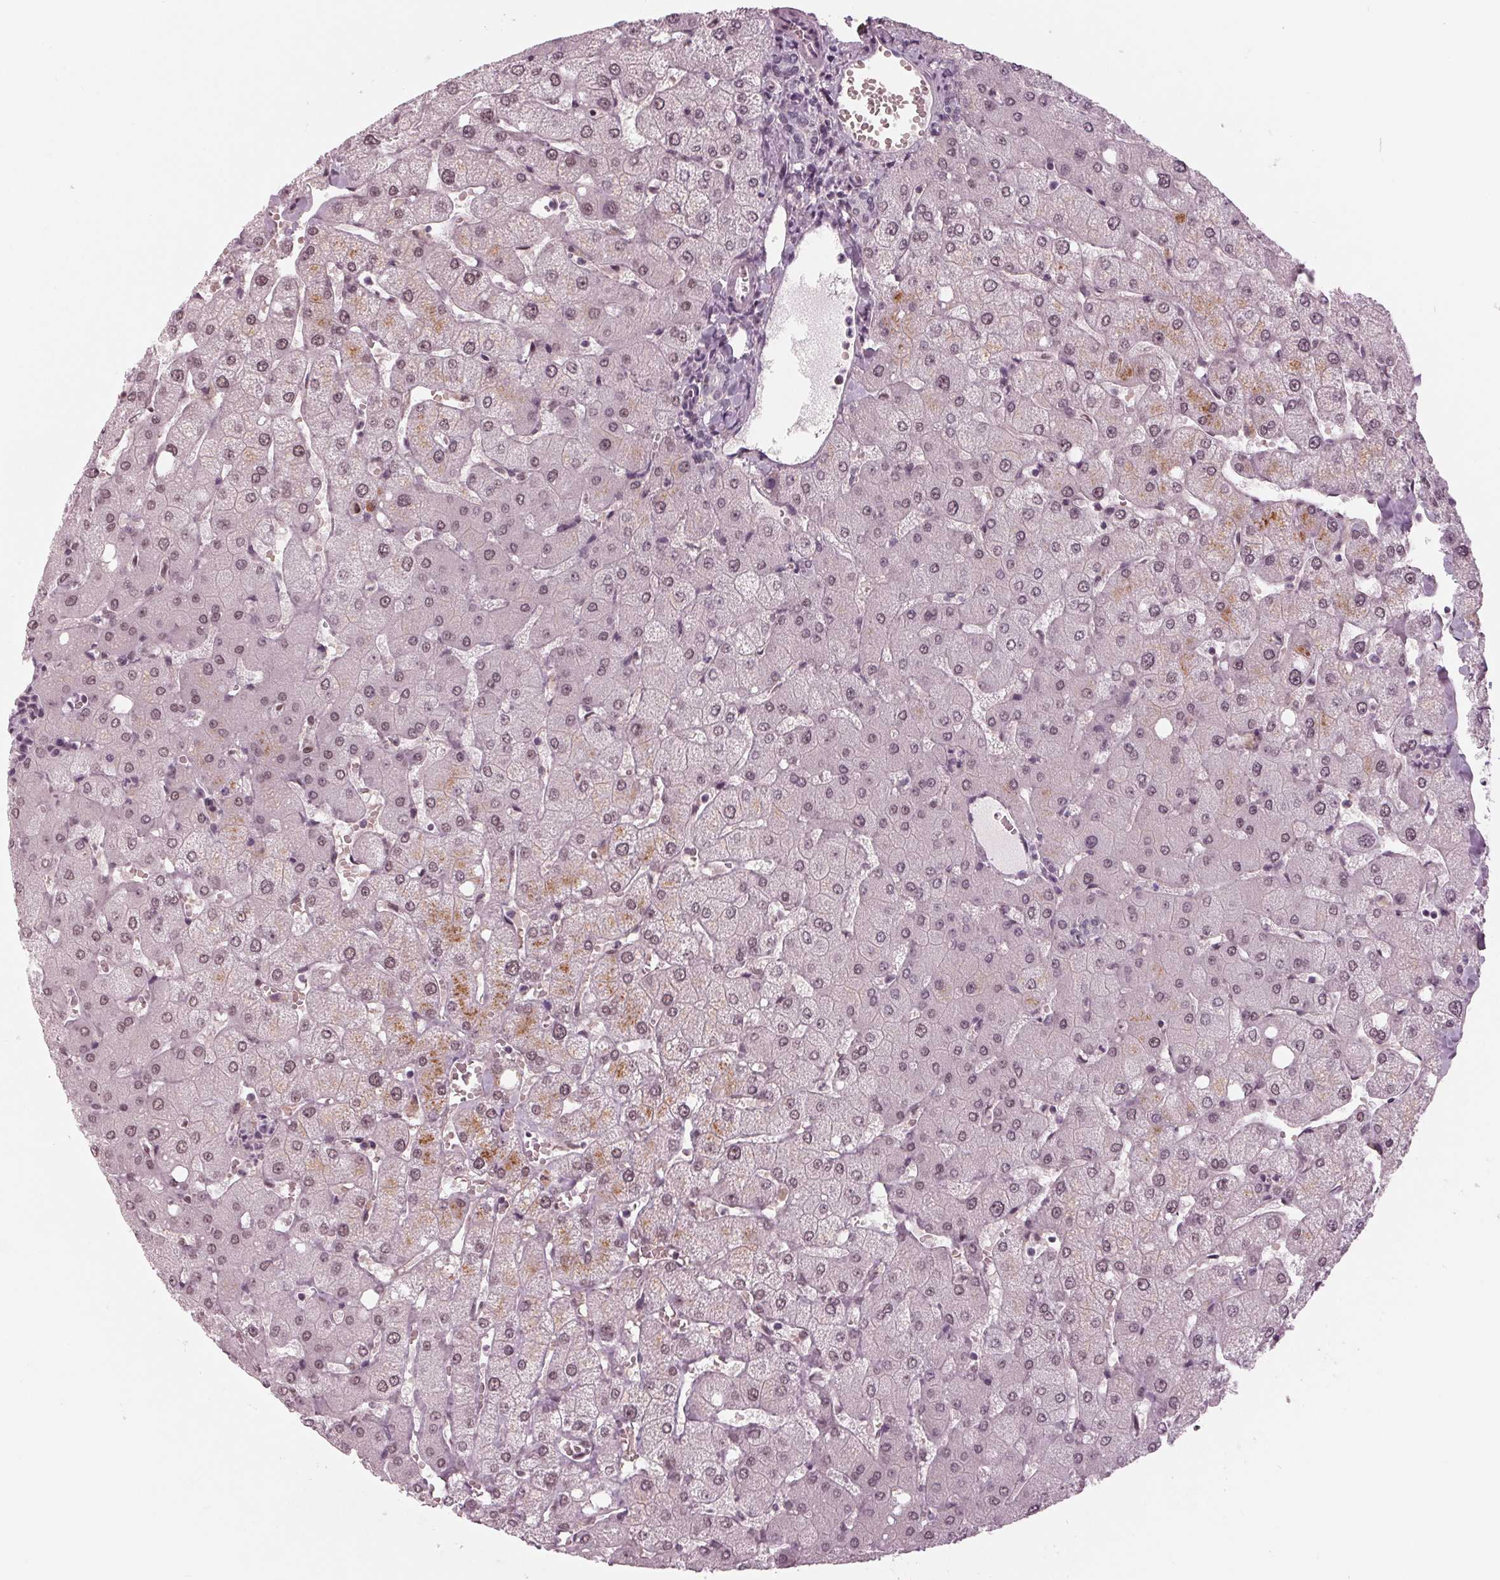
{"staining": {"intensity": "negative", "quantity": "none", "location": "none"}, "tissue": "liver", "cell_type": "Cholangiocytes", "image_type": "normal", "snomed": [{"axis": "morphology", "description": "Normal tissue, NOS"}, {"axis": "topography", "description": "Liver"}], "caption": "Immunohistochemical staining of unremarkable human liver reveals no significant expression in cholangiocytes. Nuclei are stained in blue.", "gene": "DNMT3L", "patient": {"sex": "female", "age": 54}}